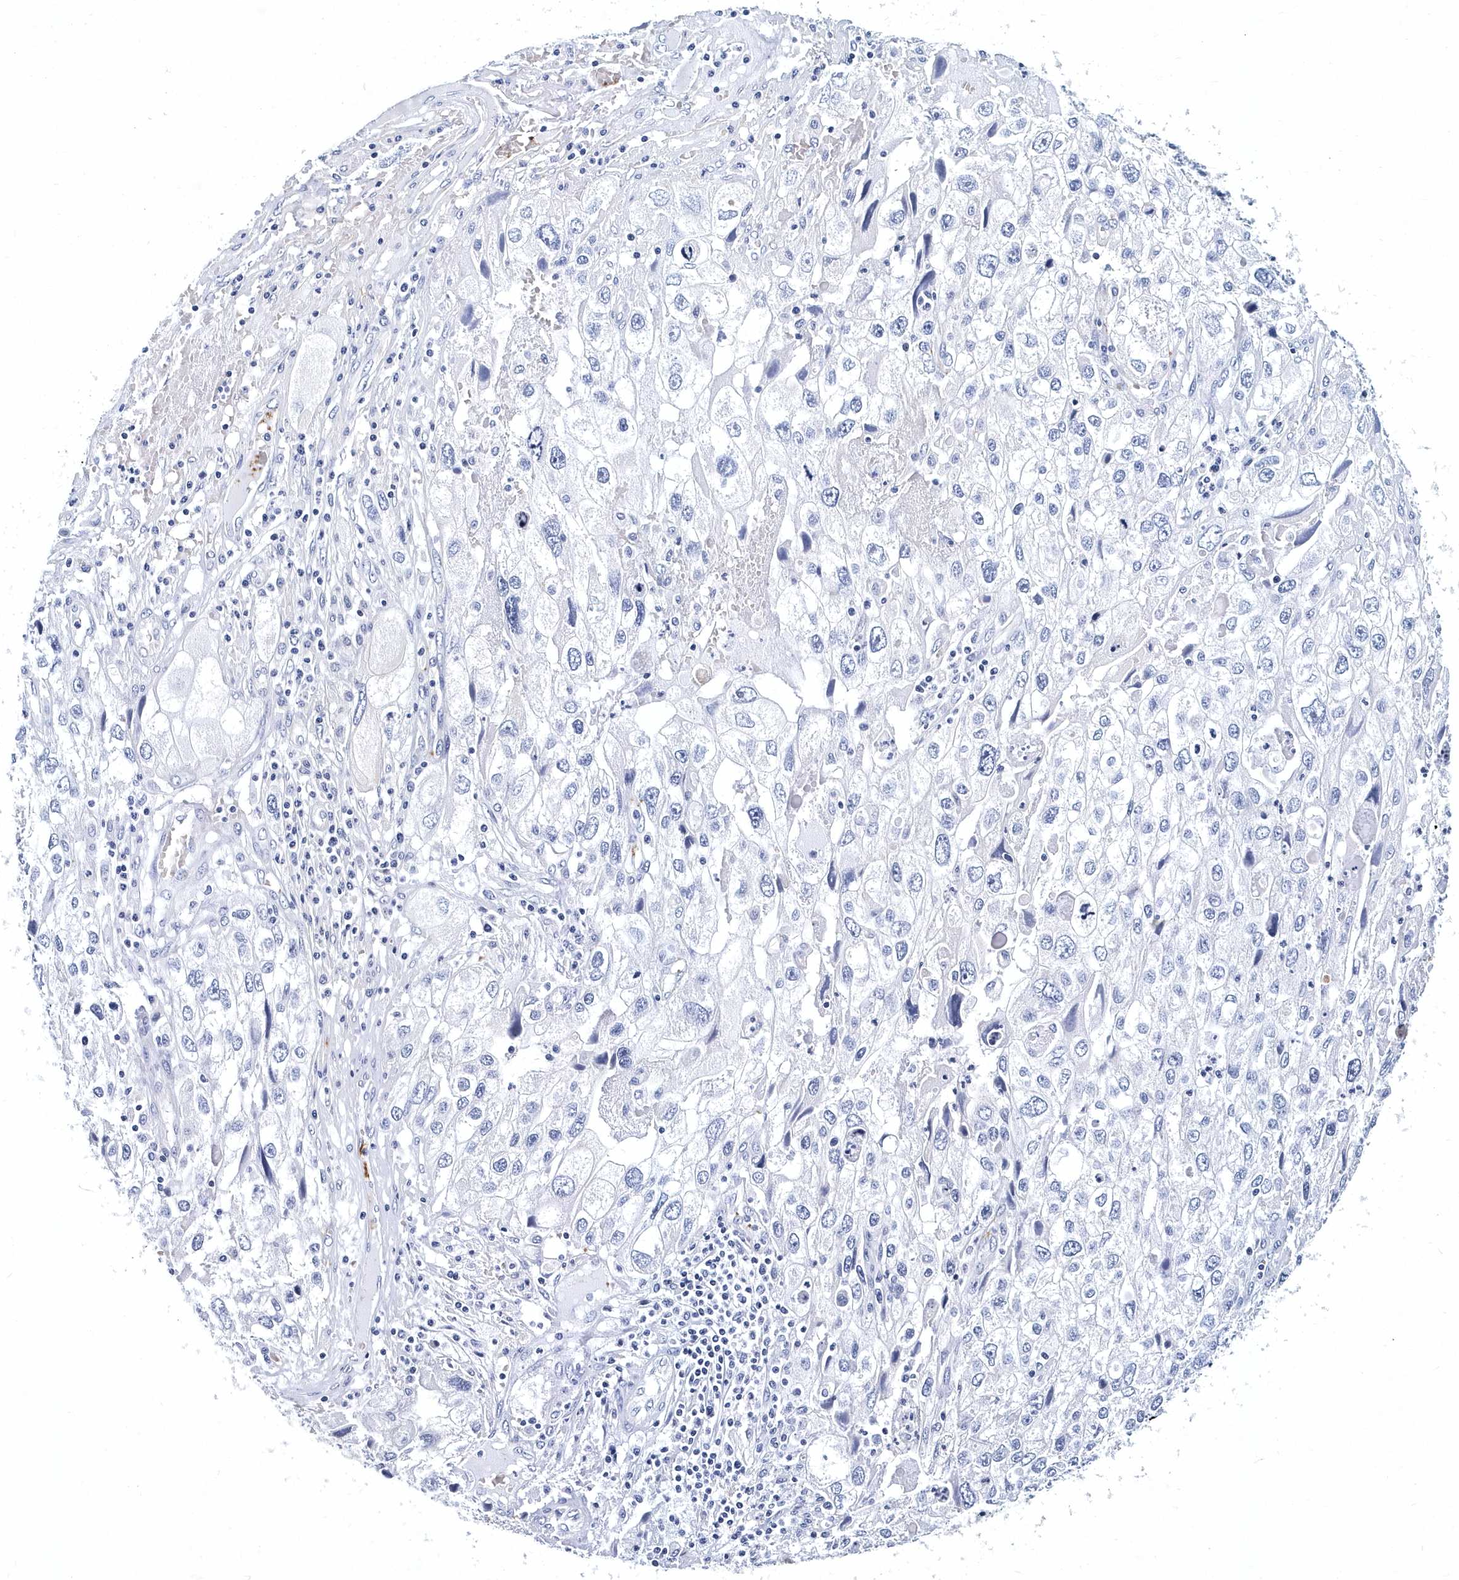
{"staining": {"intensity": "negative", "quantity": "none", "location": "none"}, "tissue": "endometrial cancer", "cell_type": "Tumor cells", "image_type": "cancer", "snomed": [{"axis": "morphology", "description": "Adenocarcinoma, NOS"}, {"axis": "topography", "description": "Endometrium"}], "caption": "The photomicrograph reveals no significant positivity in tumor cells of adenocarcinoma (endometrial). (Immunohistochemistry (ihc), brightfield microscopy, high magnification).", "gene": "ITGA2B", "patient": {"sex": "female", "age": 49}}